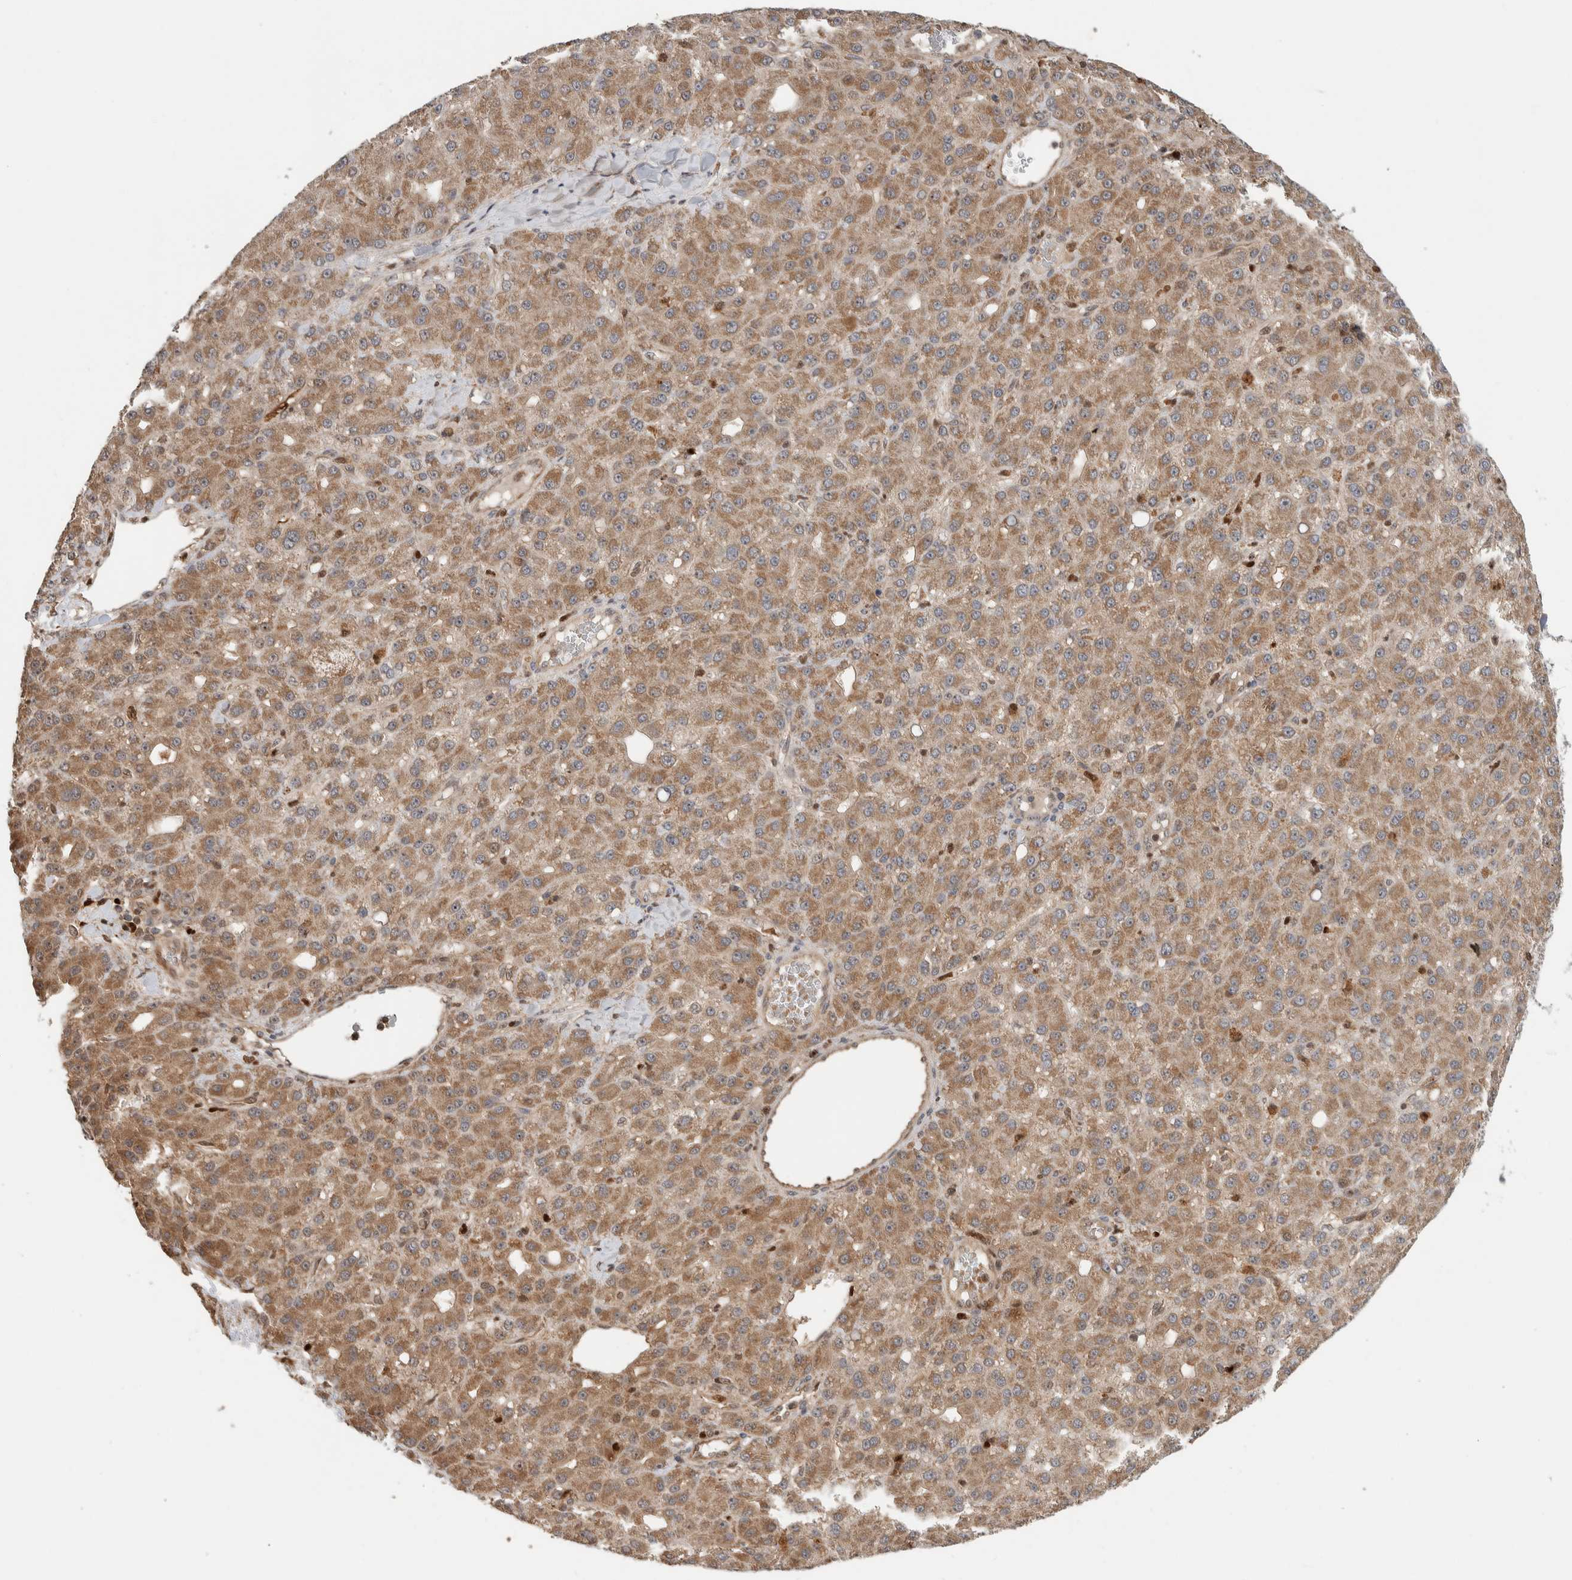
{"staining": {"intensity": "moderate", "quantity": ">75%", "location": "cytoplasmic/membranous"}, "tissue": "liver cancer", "cell_type": "Tumor cells", "image_type": "cancer", "snomed": [{"axis": "morphology", "description": "Carcinoma, Hepatocellular, NOS"}, {"axis": "topography", "description": "Liver"}], "caption": "A histopathology image showing moderate cytoplasmic/membranous staining in approximately >75% of tumor cells in liver cancer, as visualized by brown immunohistochemical staining.", "gene": "VPS53", "patient": {"sex": "male", "age": 67}}